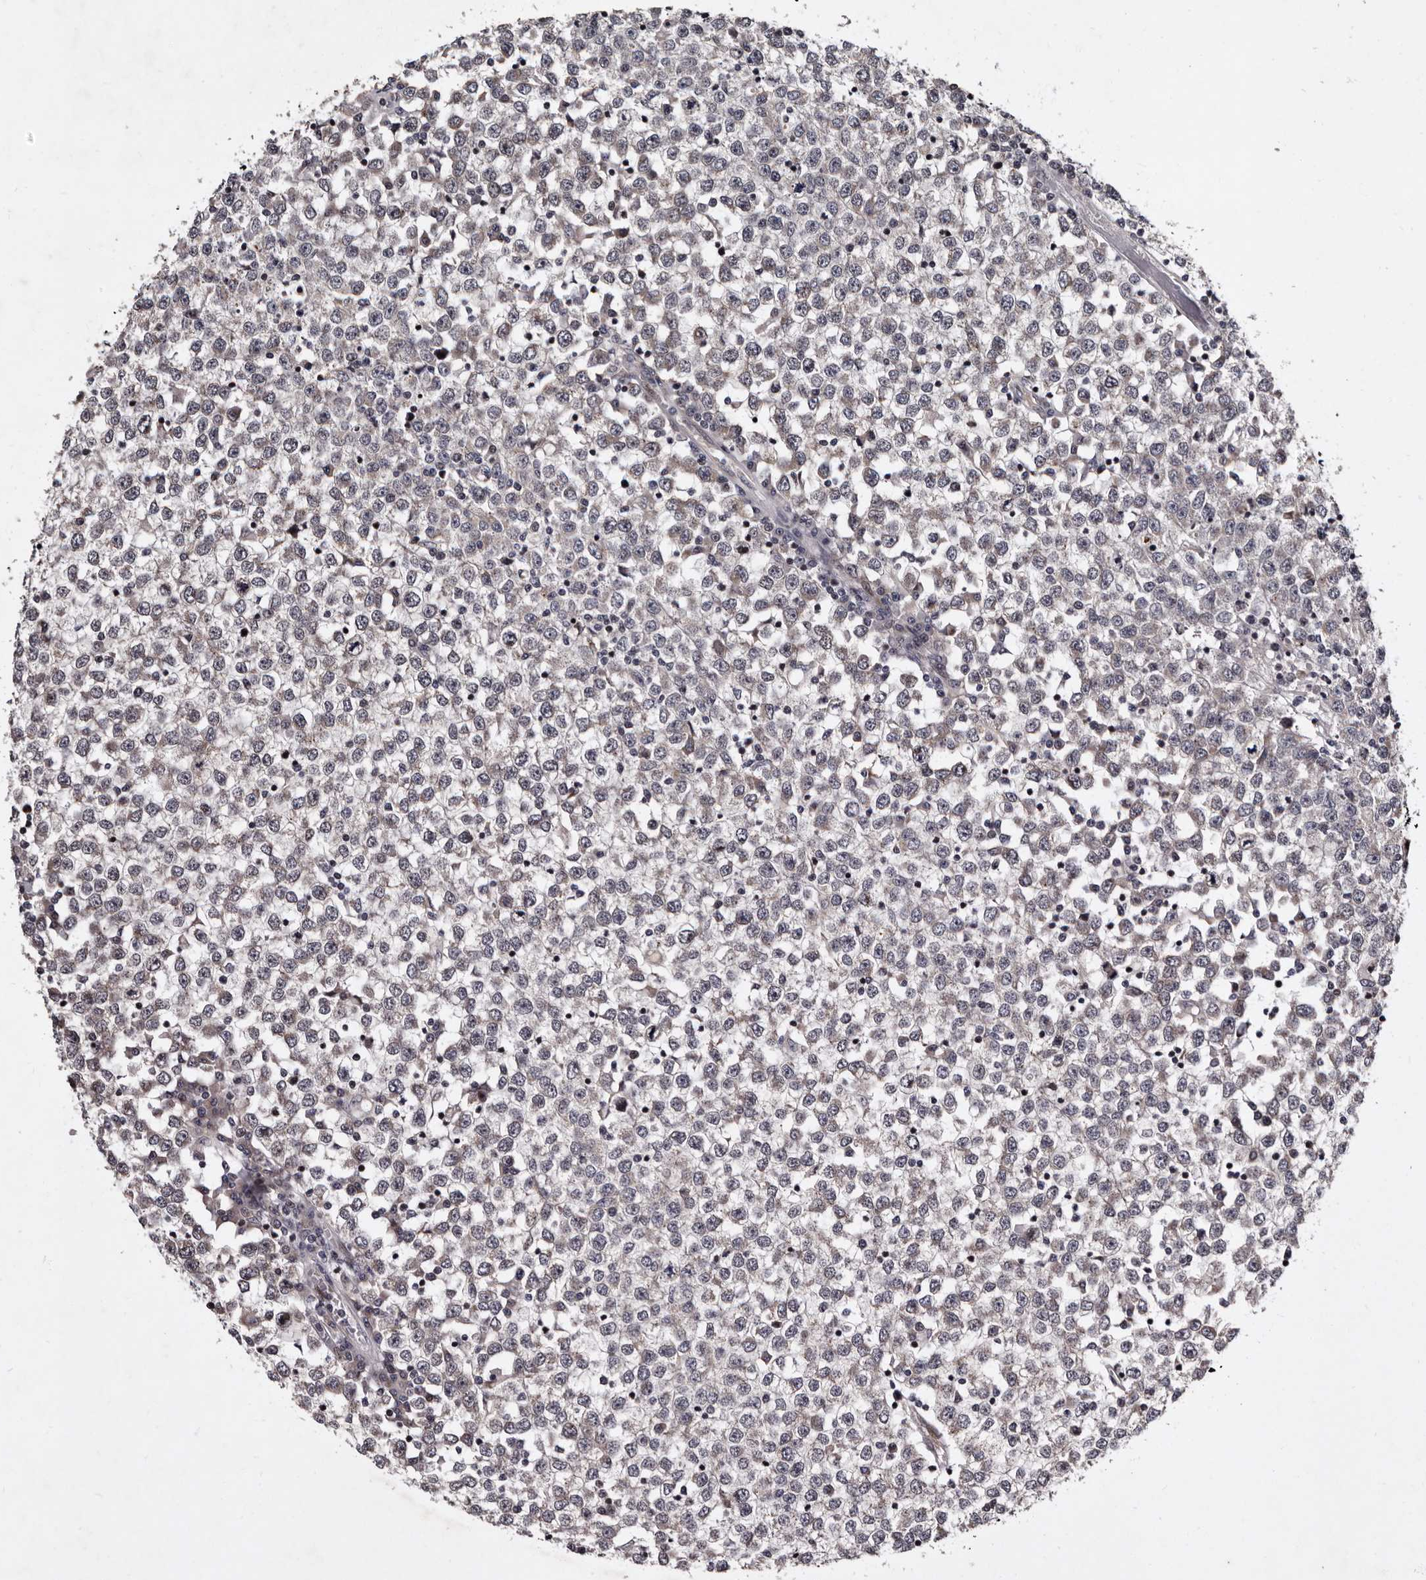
{"staining": {"intensity": "weak", "quantity": "25%-75%", "location": "cytoplasmic/membranous,nuclear"}, "tissue": "testis cancer", "cell_type": "Tumor cells", "image_type": "cancer", "snomed": [{"axis": "morphology", "description": "Seminoma, NOS"}, {"axis": "topography", "description": "Testis"}], "caption": "This image displays IHC staining of testis cancer, with low weak cytoplasmic/membranous and nuclear positivity in about 25%-75% of tumor cells.", "gene": "TNKS", "patient": {"sex": "male", "age": 65}}